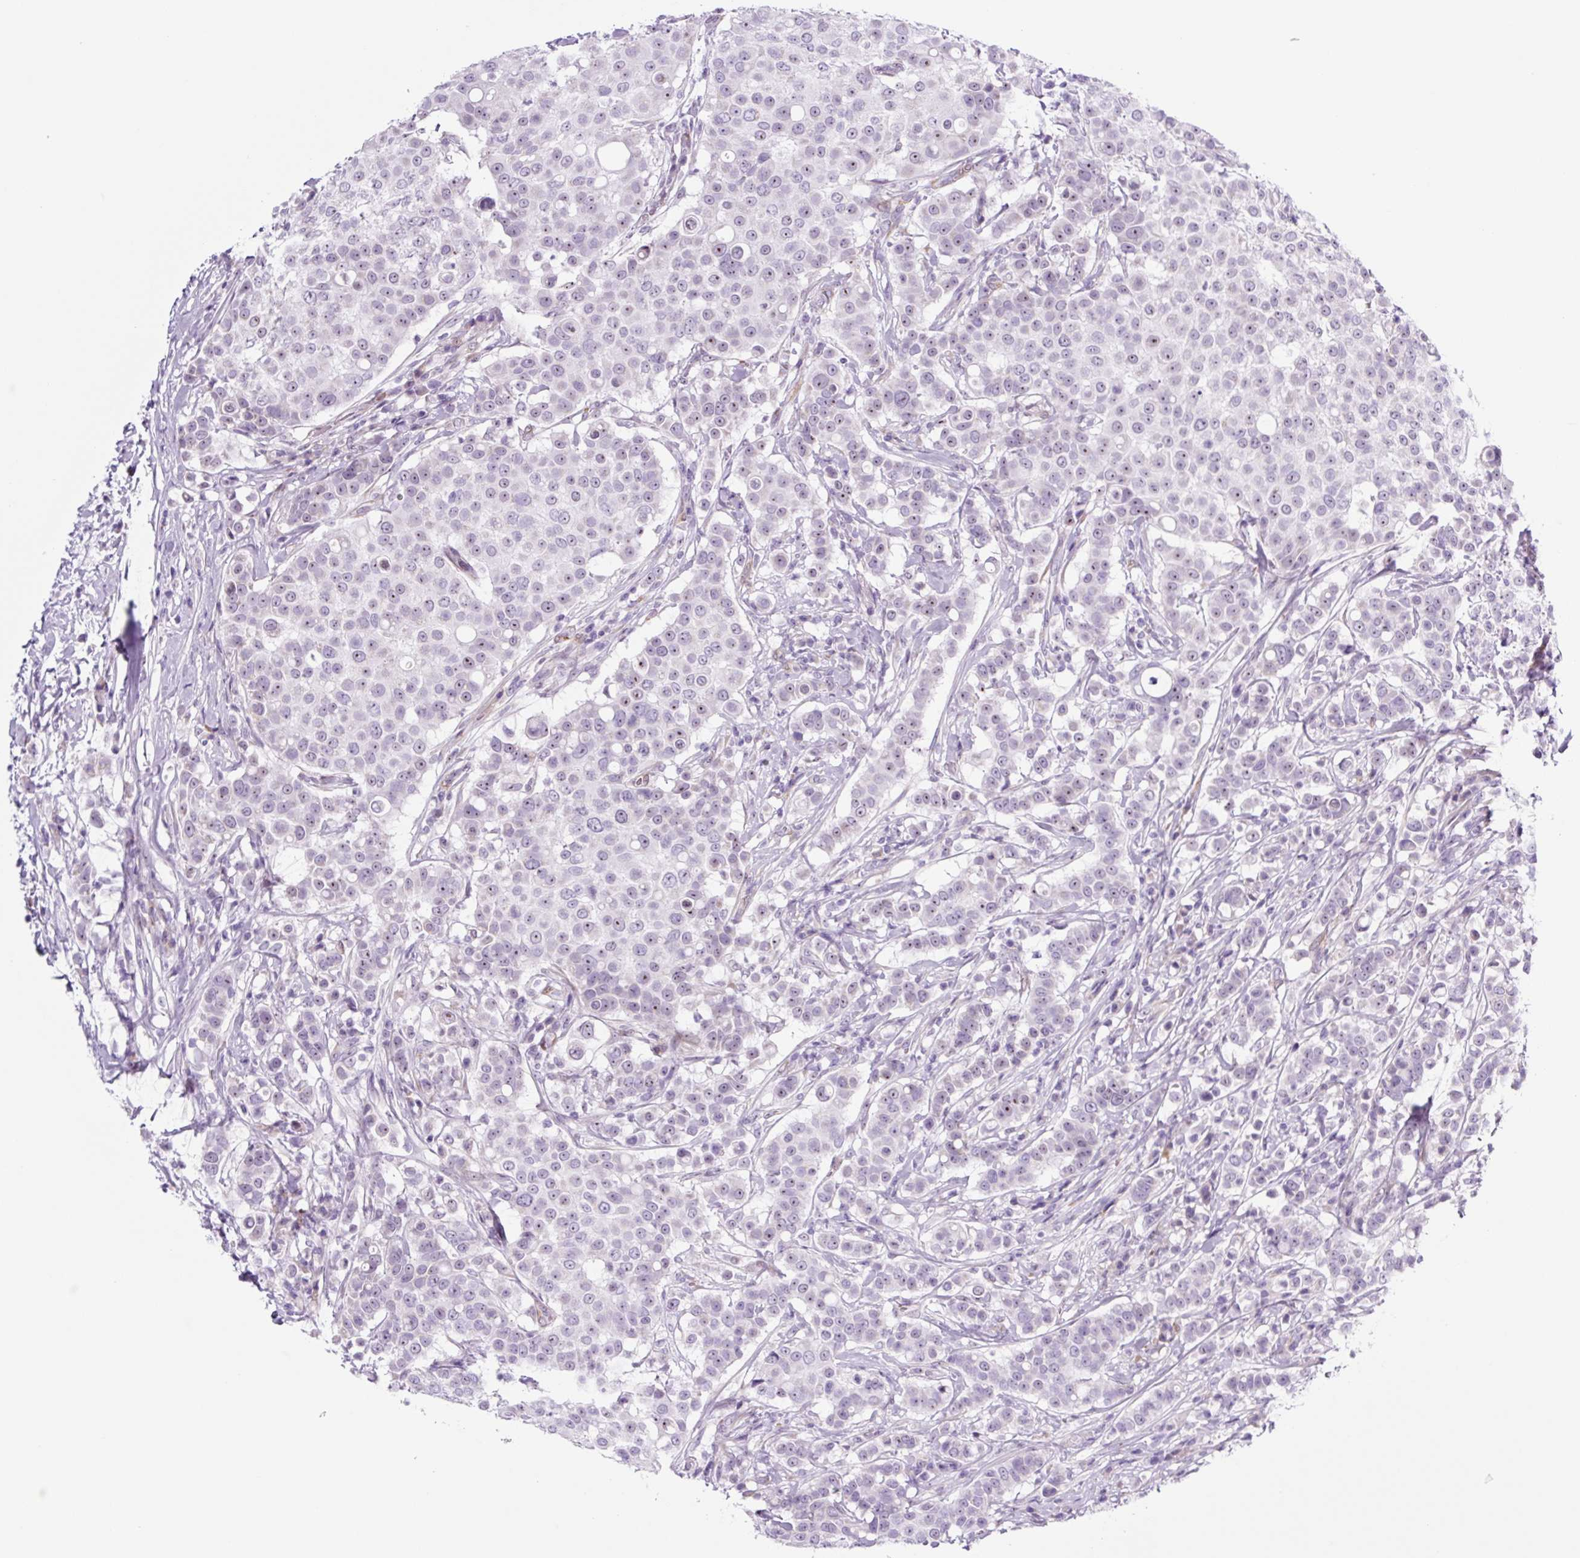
{"staining": {"intensity": "moderate", "quantity": "<25%", "location": "nuclear"}, "tissue": "breast cancer", "cell_type": "Tumor cells", "image_type": "cancer", "snomed": [{"axis": "morphology", "description": "Duct carcinoma"}, {"axis": "topography", "description": "Breast"}], "caption": "Moderate nuclear protein expression is identified in about <25% of tumor cells in breast cancer. (DAB IHC with brightfield microscopy, high magnification).", "gene": "RRS1", "patient": {"sex": "female", "age": 27}}